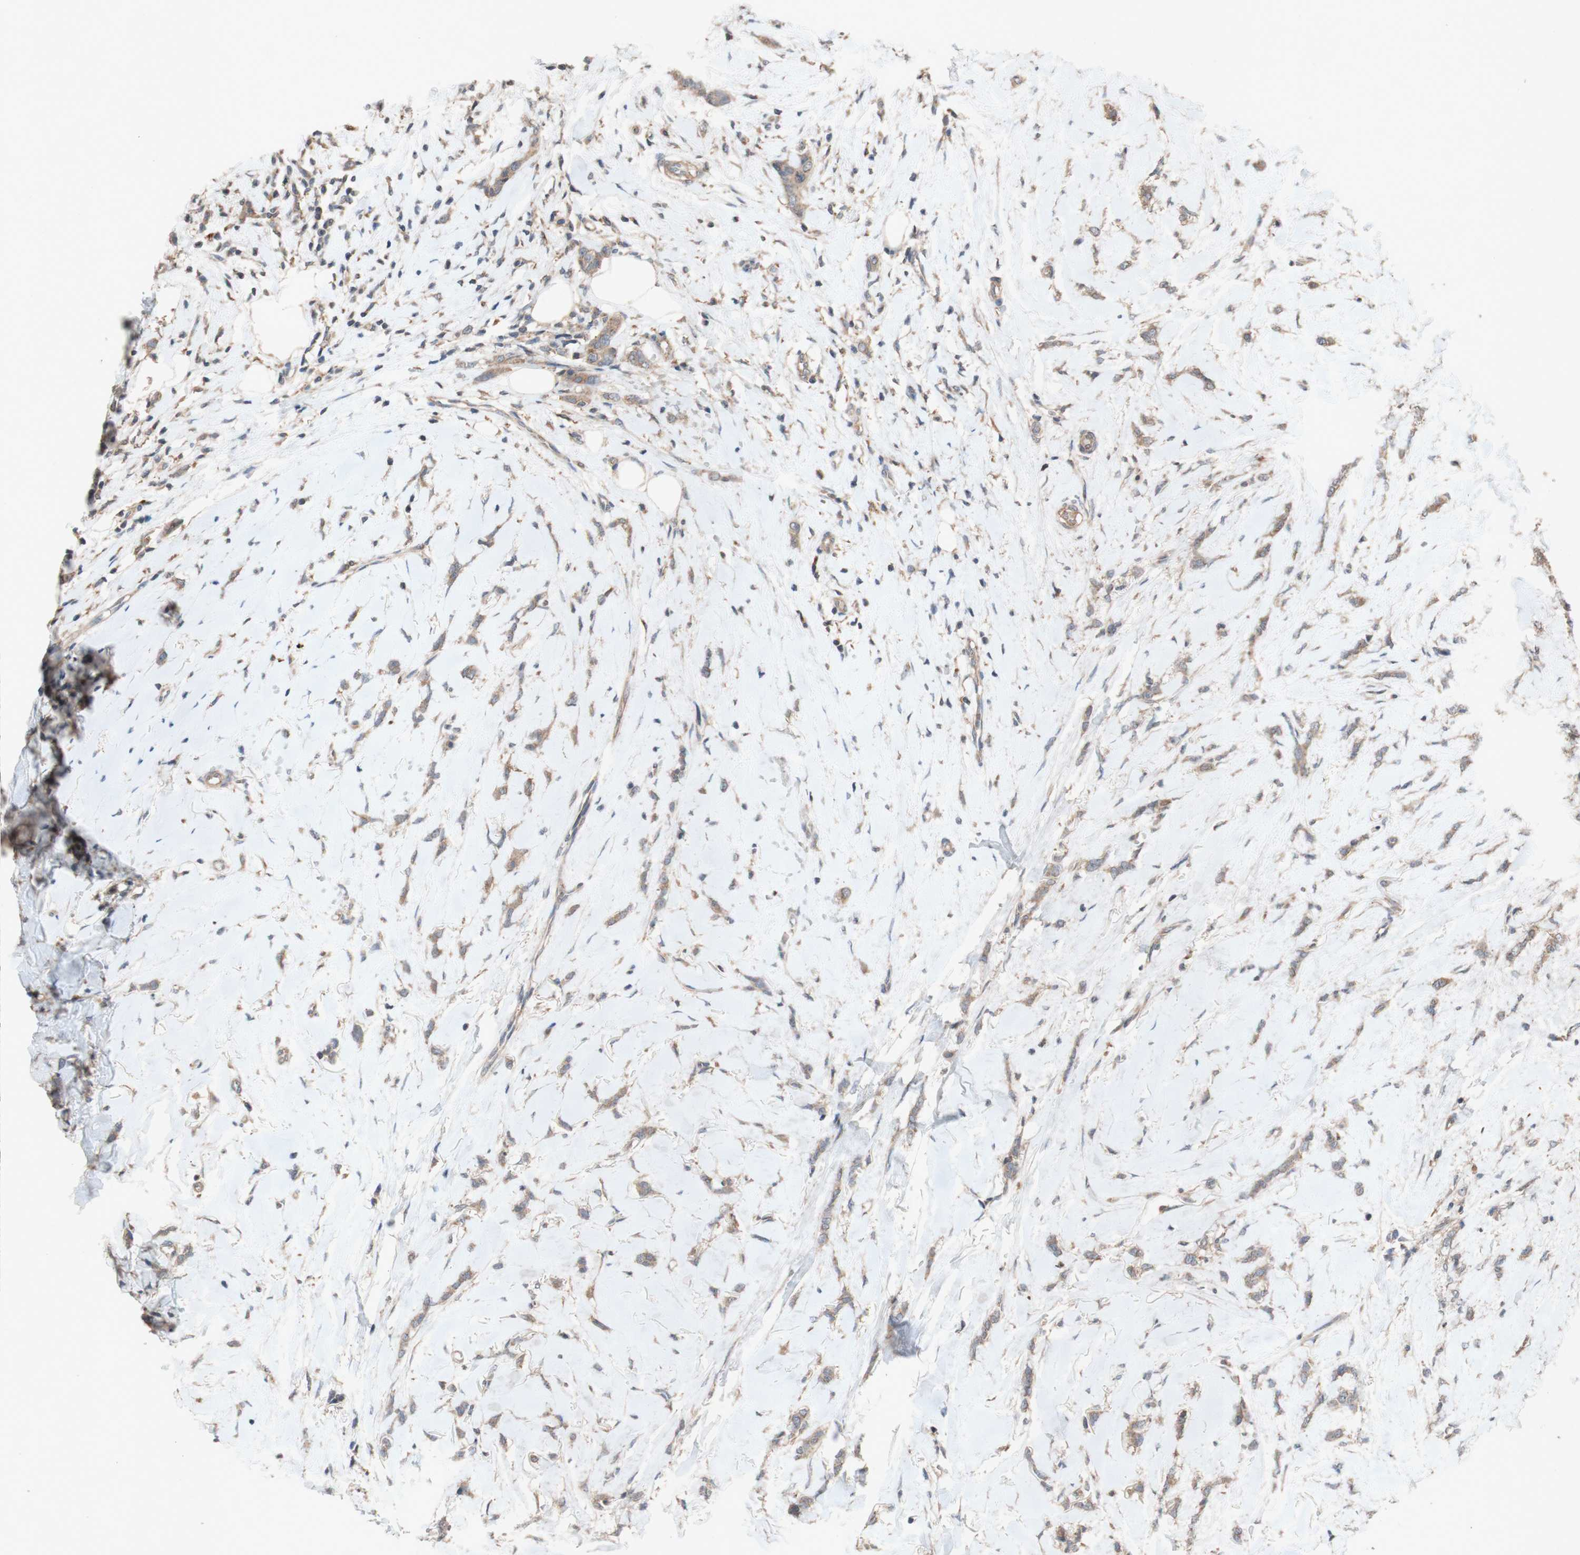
{"staining": {"intensity": "moderate", "quantity": ">75%", "location": "cytoplasmic/membranous"}, "tissue": "breast cancer", "cell_type": "Tumor cells", "image_type": "cancer", "snomed": [{"axis": "morphology", "description": "Lobular carcinoma"}, {"axis": "topography", "description": "Skin"}, {"axis": "topography", "description": "Breast"}], "caption": "IHC of human breast cancer shows medium levels of moderate cytoplasmic/membranous expression in approximately >75% of tumor cells.", "gene": "ATP6V1F", "patient": {"sex": "female", "age": 46}}